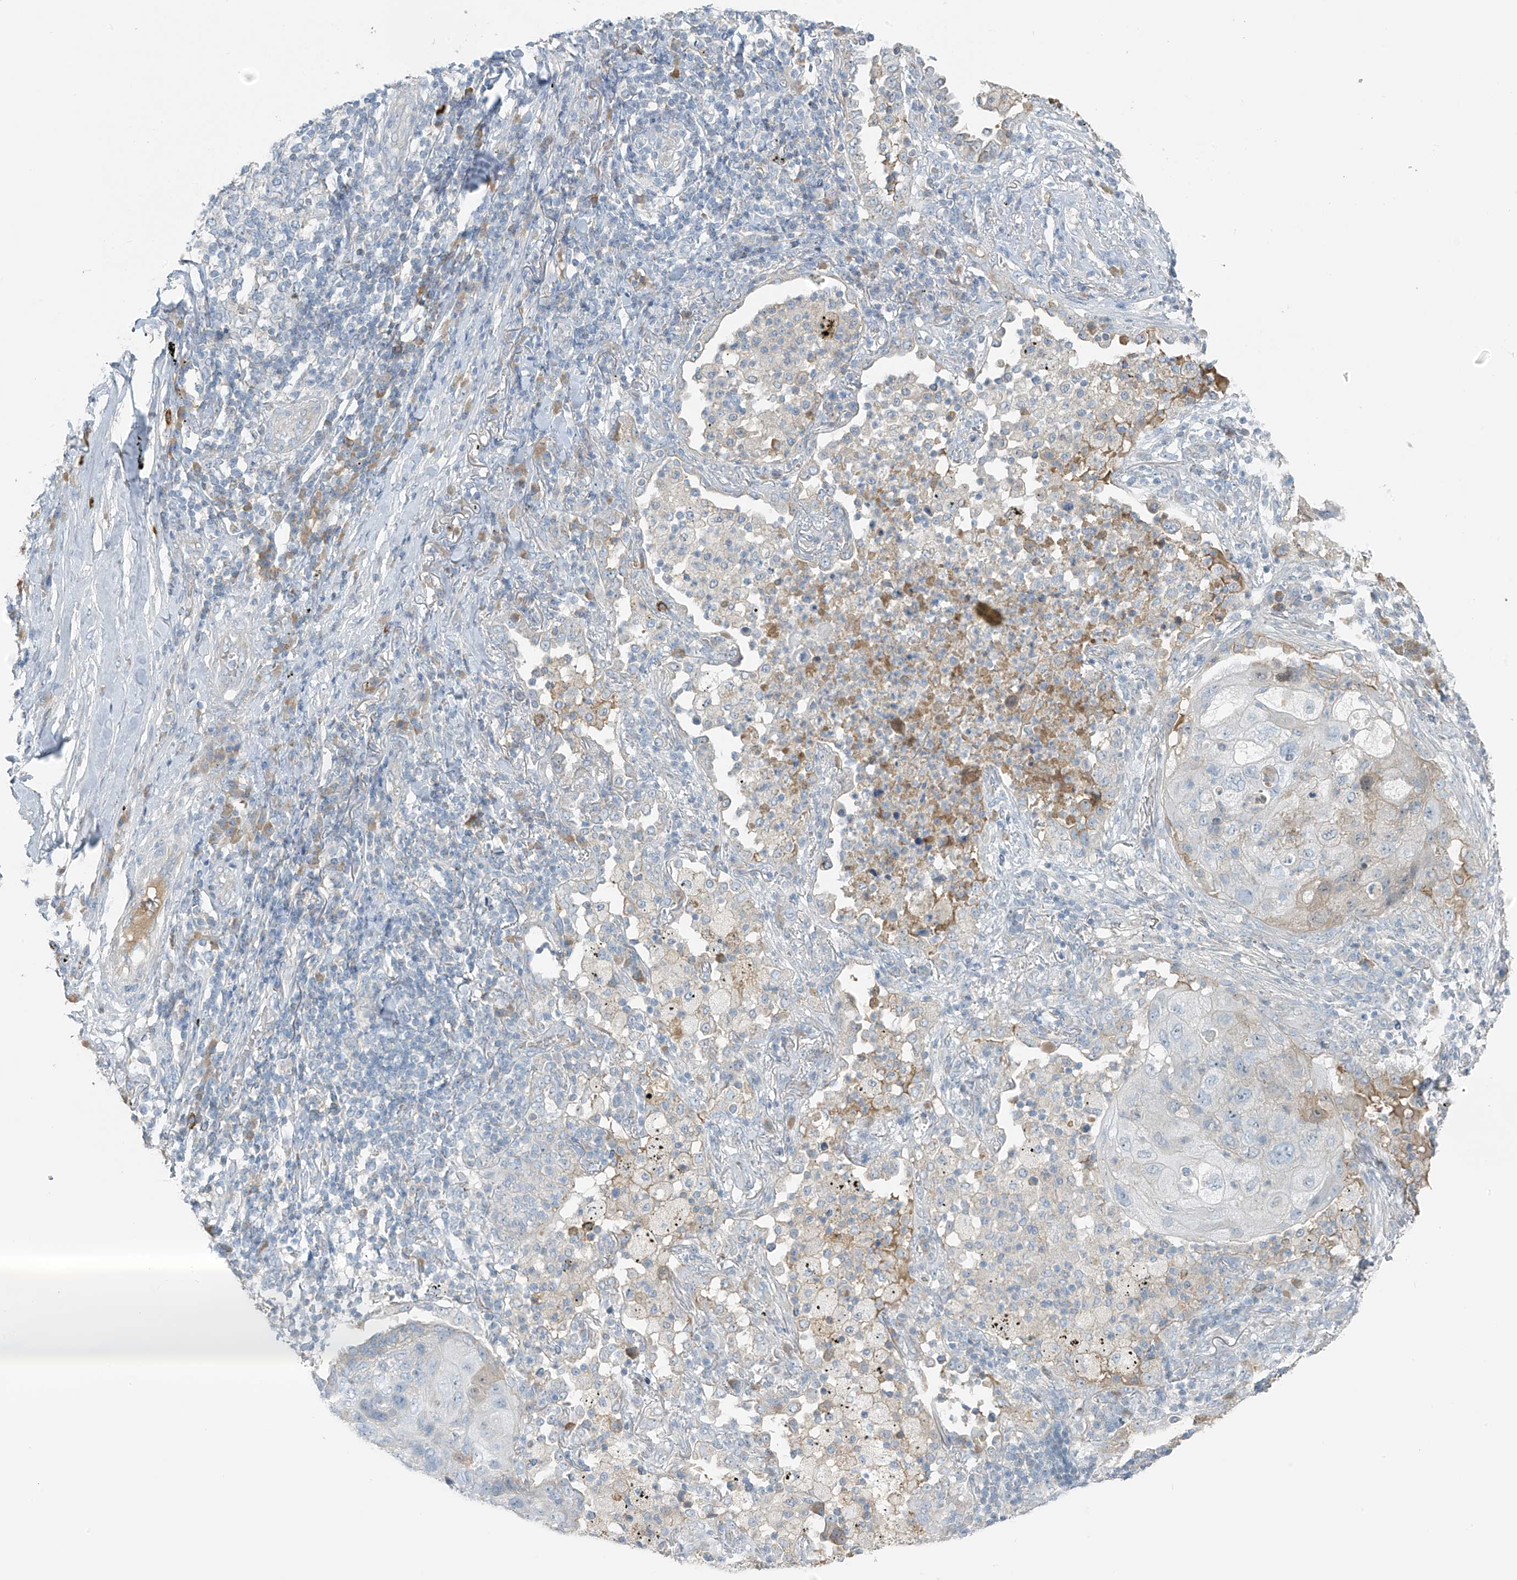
{"staining": {"intensity": "negative", "quantity": "none", "location": "none"}, "tissue": "lung cancer", "cell_type": "Tumor cells", "image_type": "cancer", "snomed": [{"axis": "morphology", "description": "Squamous cell carcinoma, NOS"}, {"axis": "topography", "description": "Lung"}], "caption": "IHC image of human lung squamous cell carcinoma stained for a protein (brown), which reveals no staining in tumor cells.", "gene": "FAM131C", "patient": {"sex": "female", "age": 63}}